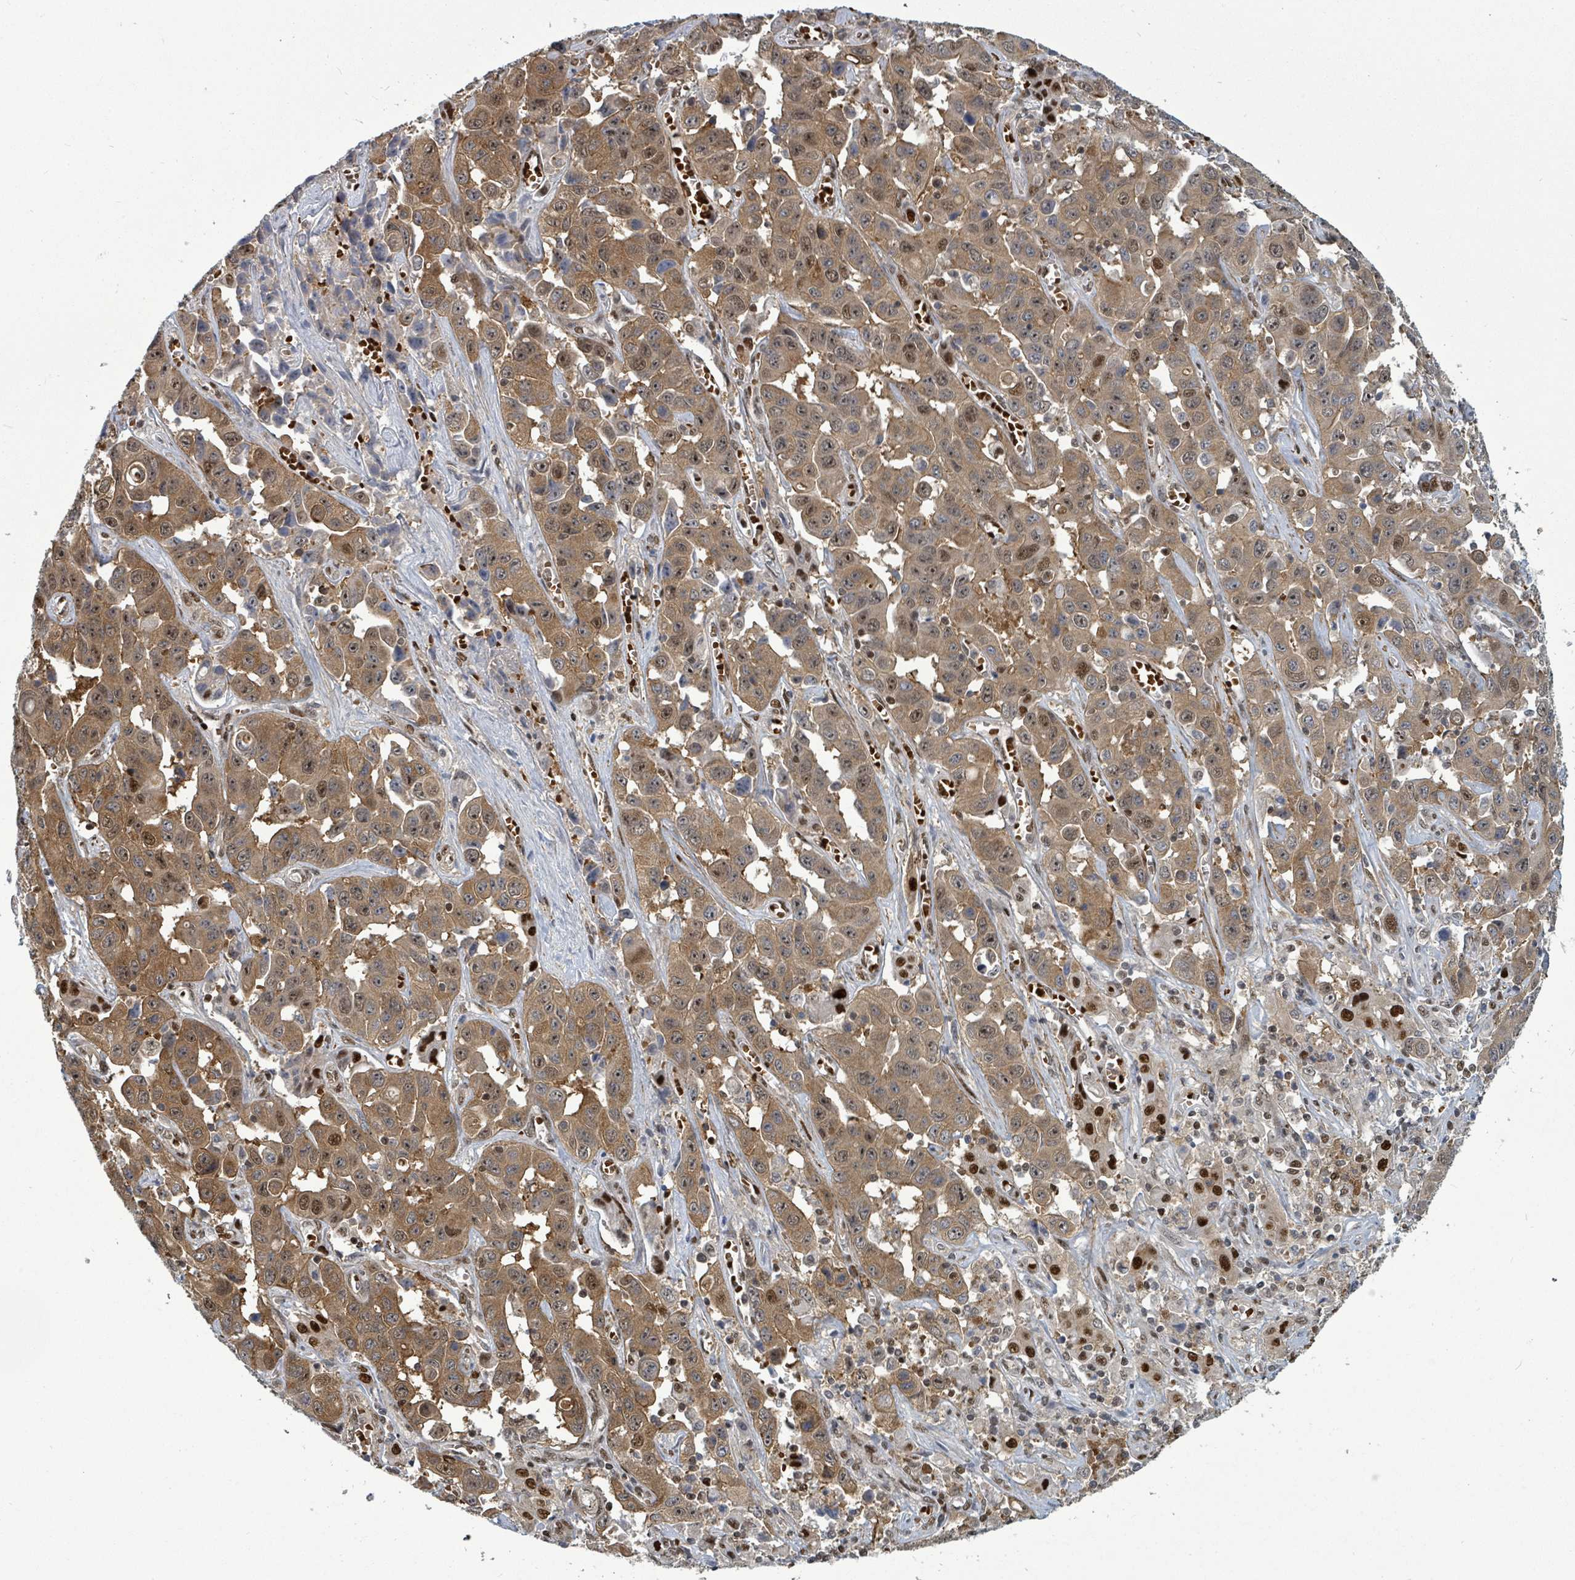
{"staining": {"intensity": "moderate", "quantity": ">75%", "location": "cytoplasmic/membranous,nuclear"}, "tissue": "liver cancer", "cell_type": "Tumor cells", "image_type": "cancer", "snomed": [{"axis": "morphology", "description": "Cholangiocarcinoma"}, {"axis": "topography", "description": "Liver"}], "caption": "Protein expression analysis of cholangiocarcinoma (liver) exhibits moderate cytoplasmic/membranous and nuclear expression in approximately >75% of tumor cells. The staining was performed using DAB, with brown indicating positive protein expression. Nuclei are stained blue with hematoxylin.", "gene": "TRDMT1", "patient": {"sex": "female", "age": 52}}